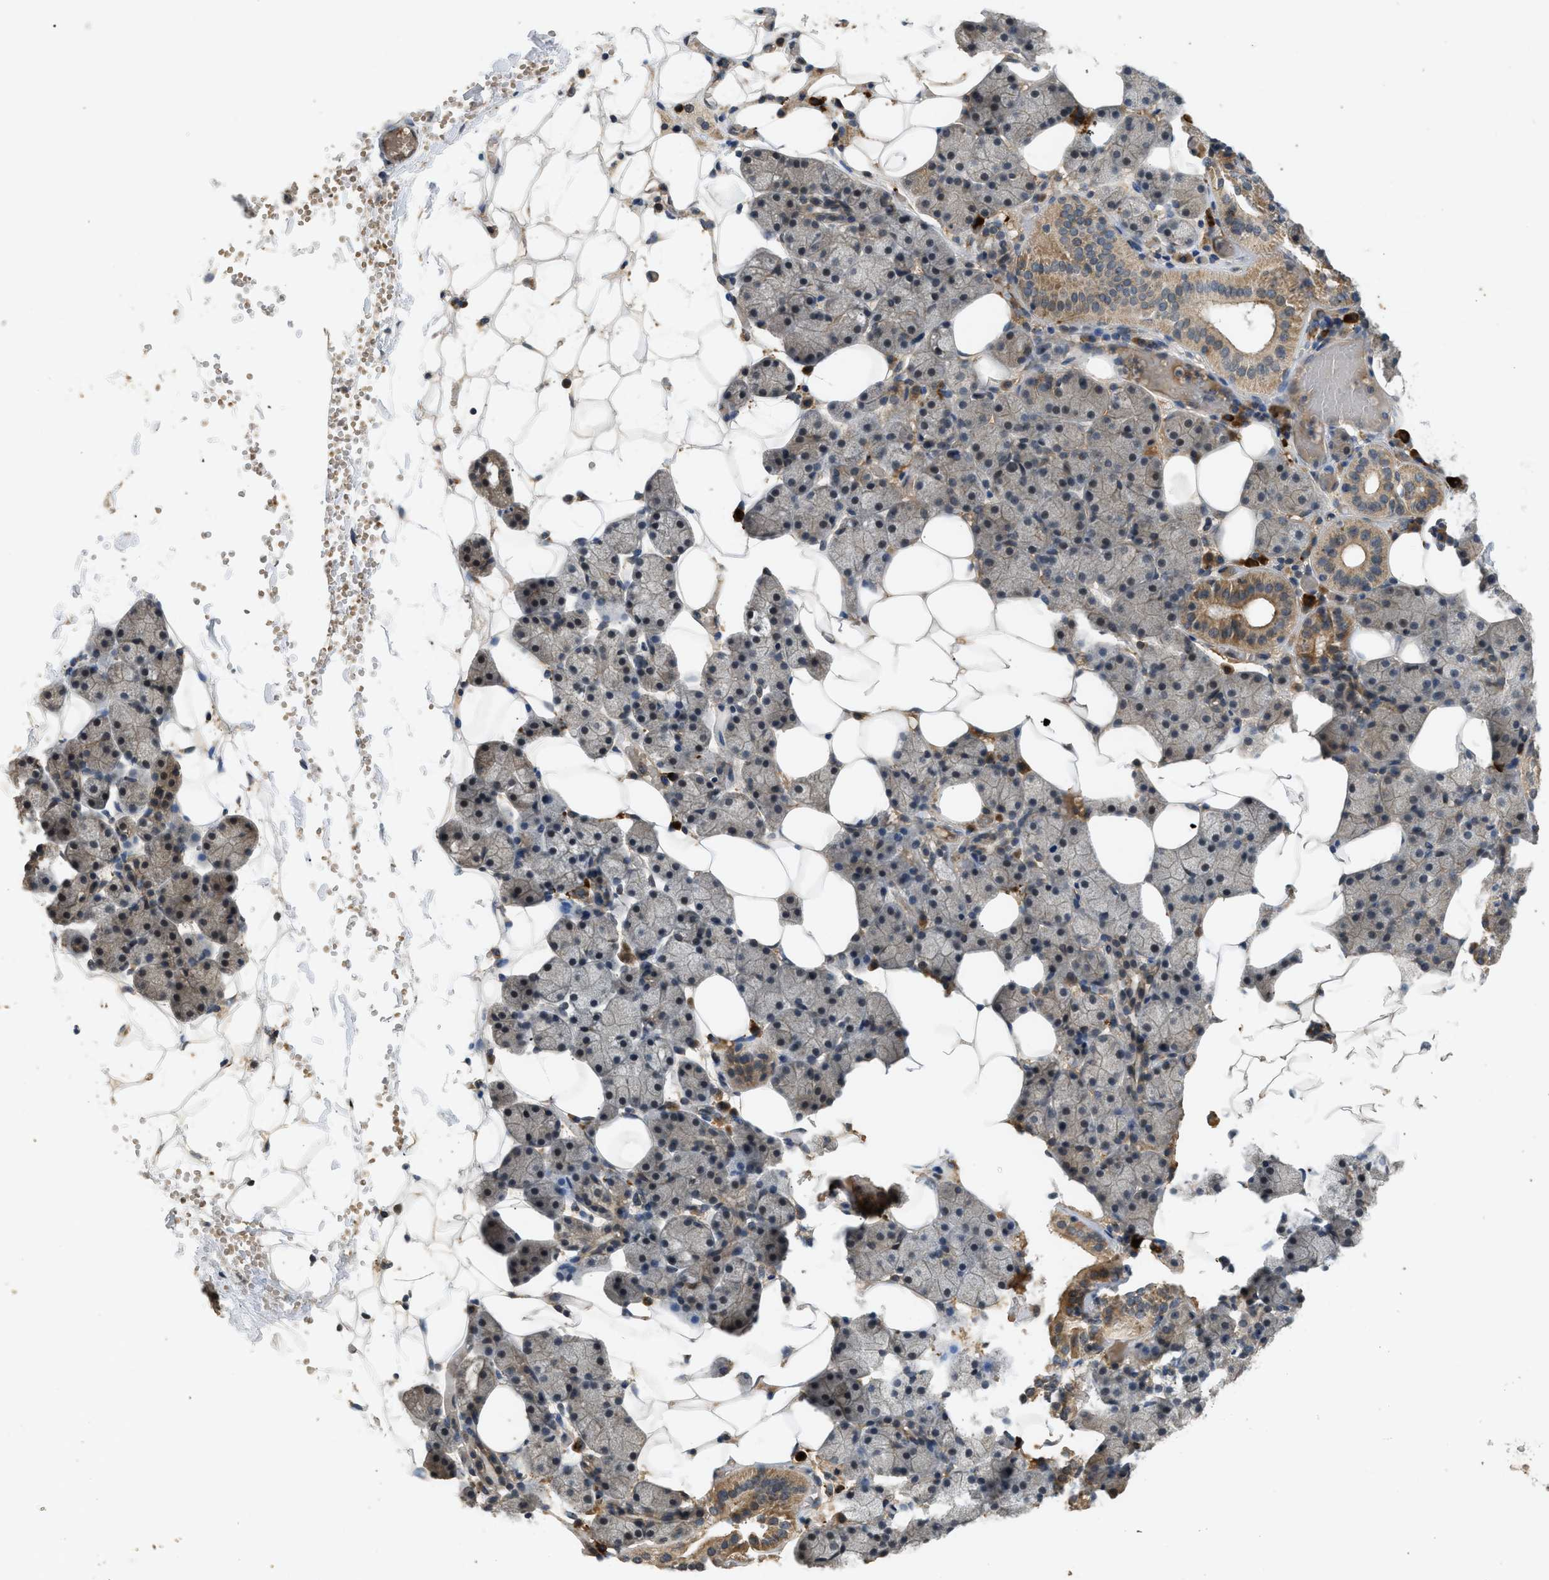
{"staining": {"intensity": "moderate", "quantity": "<25%", "location": "cytoplasmic/membranous"}, "tissue": "salivary gland", "cell_type": "Glandular cells", "image_type": "normal", "snomed": [{"axis": "morphology", "description": "Normal tissue, NOS"}, {"axis": "topography", "description": "Salivary gland"}], "caption": "Salivary gland stained for a protein shows moderate cytoplasmic/membranous positivity in glandular cells. The staining was performed using DAB, with brown indicating positive protein expression. Nuclei are stained blue with hematoxylin.", "gene": "ADCY8", "patient": {"sex": "female", "age": 33}}